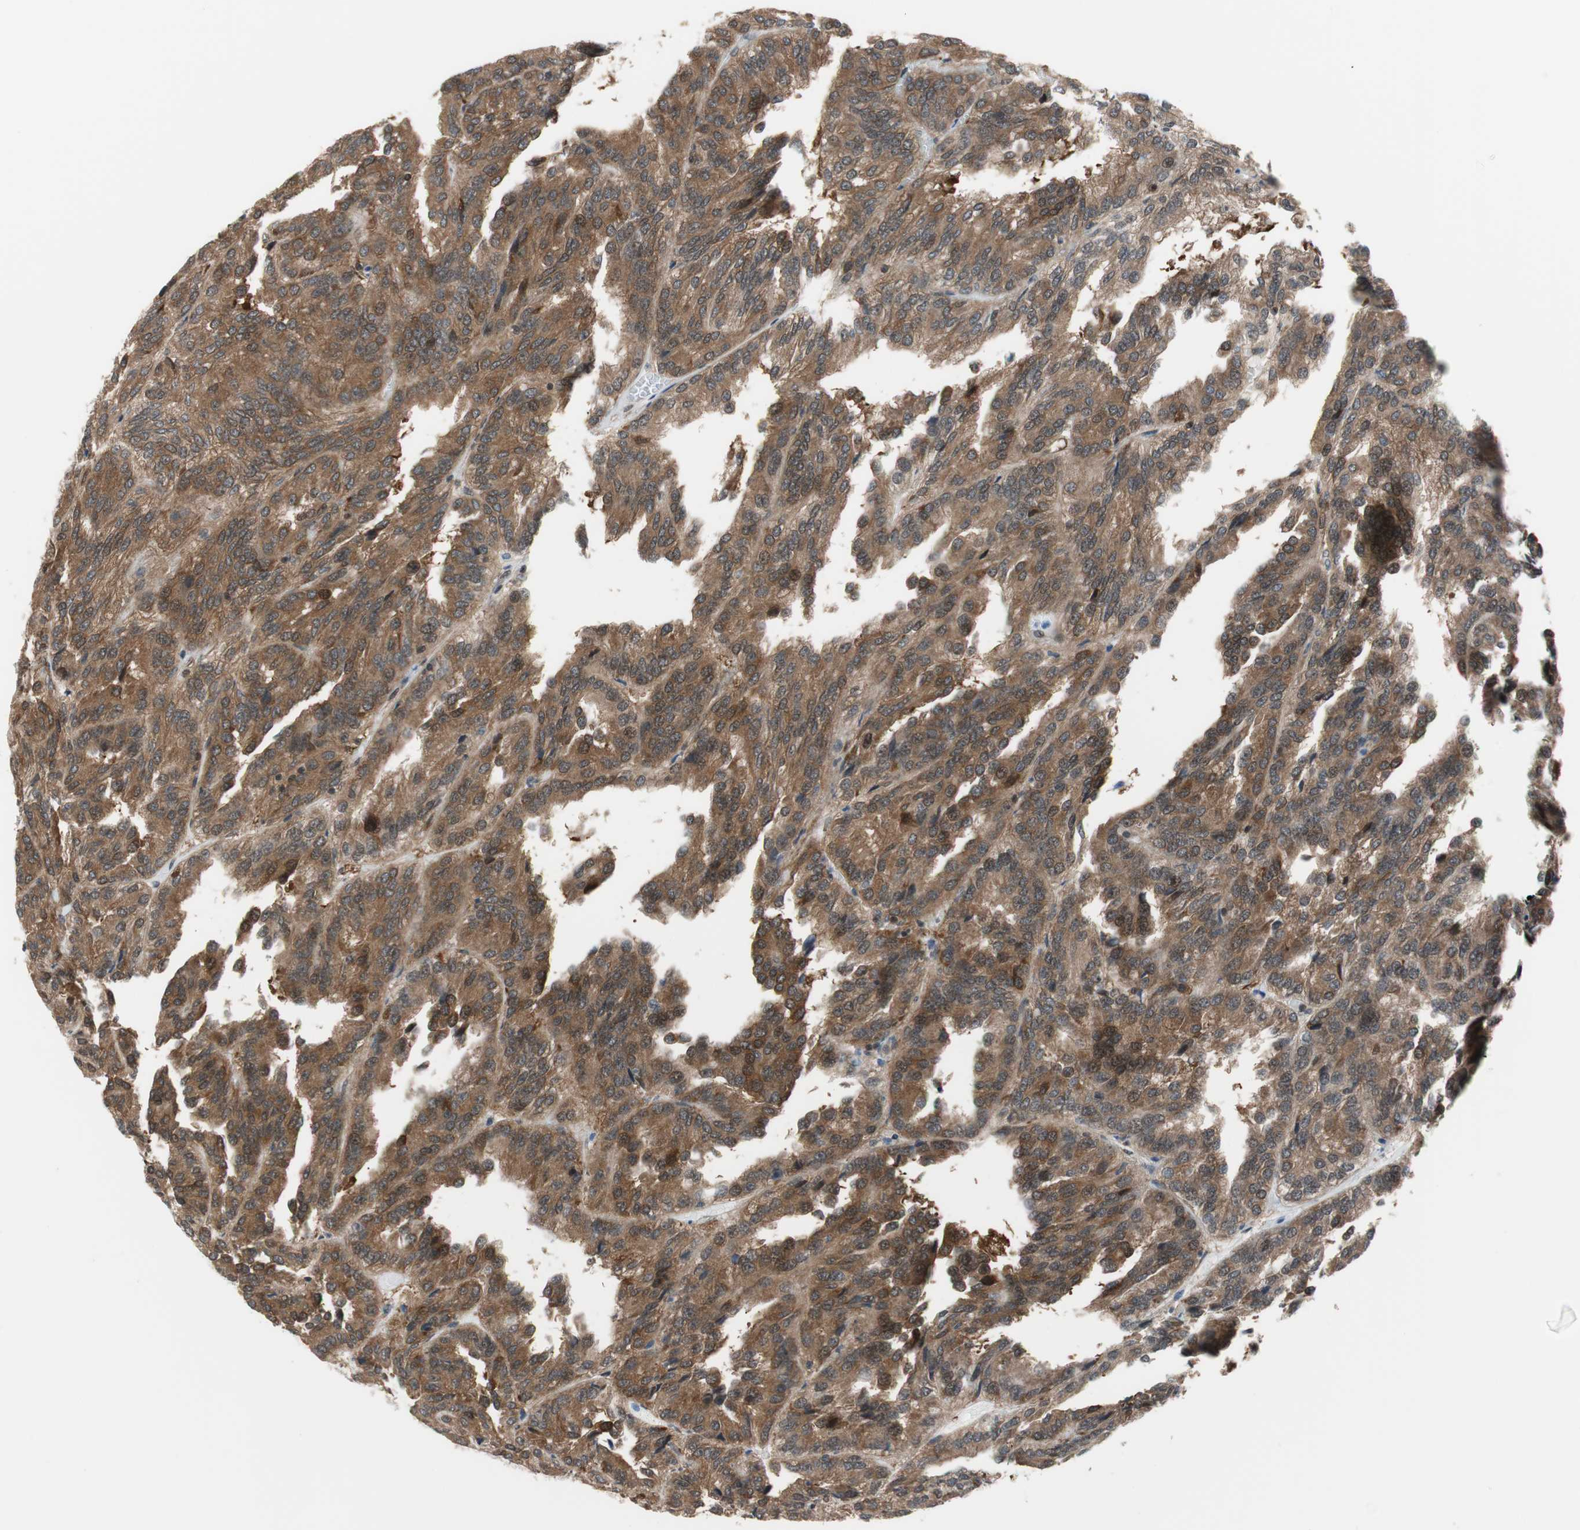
{"staining": {"intensity": "strong", "quantity": ">75%", "location": "cytoplasmic/membranous"}, "tissue": "renal cancer", "cell_type": "Tumor cells", "image_type": "cancer", "snomed": [{"axis": "morphology", "description": "Adenocarcinoma, NOS"}, {"axis": "topography", "description": "Kidney"}], "caption": "This photomicrograph exhibits immunohistochemistry (IHC) staining of renal adenocarcinoma, with high strong cytoplasmic/membranous expression in approximately >75% of tumor cells.", "gene": "ZNF512B", "patient": {"sex": "male", "age": 46}}